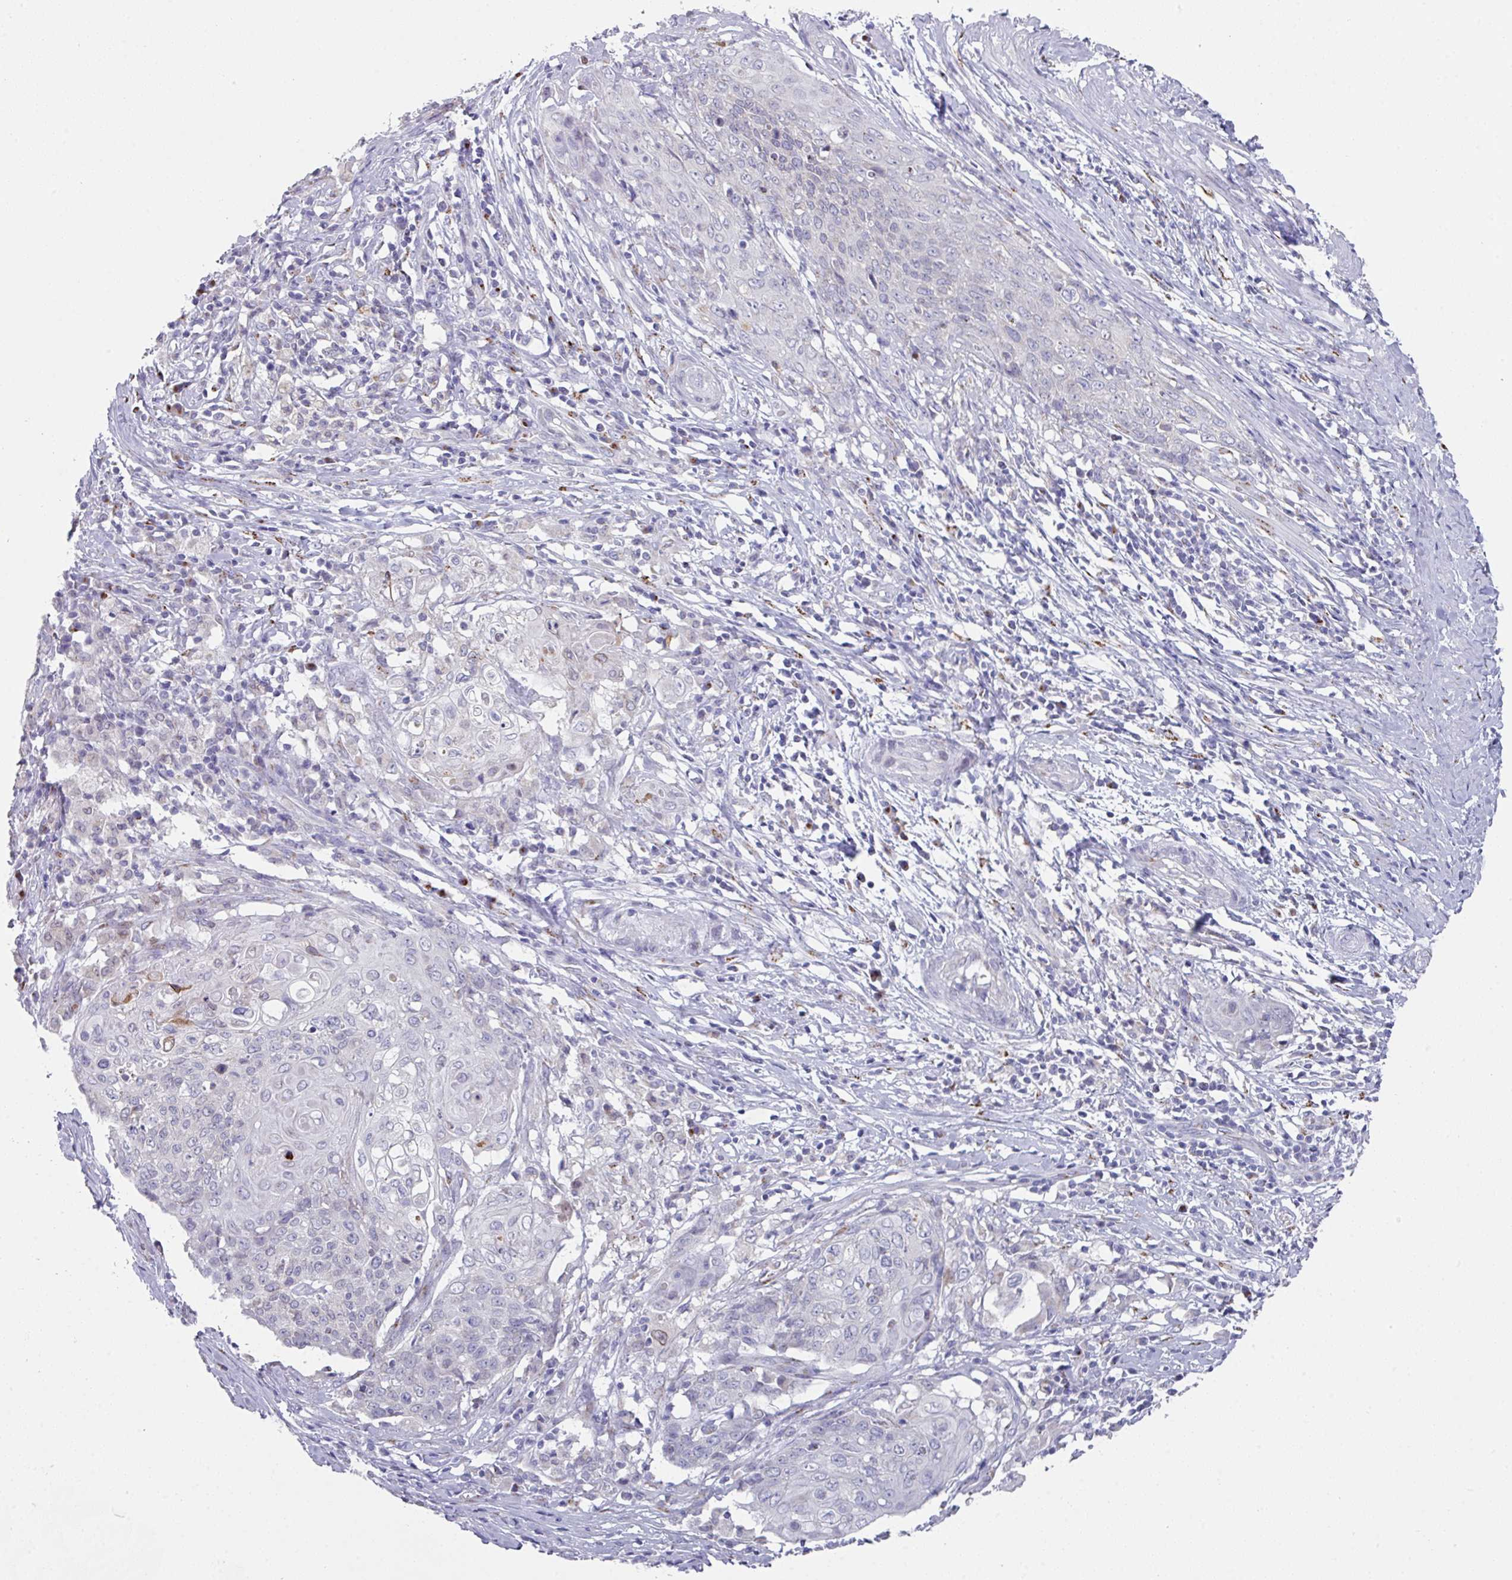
{"staining": {"intensity": "negative", "quantity": "none", "location": "none"}, "tissue": "cervical cancer", "cell_type": "Tumor cells", "image_type": "cancer", "snomed": [{"axis": "morphology", "description": "Squamous cell carcinoma, NOS"}, {"axis": "topography", "description": "Cervix"}], "caption": "An image of squamous cell carcinoma (cervical) stained for a protein exhibits no brown staining in tumor cells.", "gene": "VKORC1L1", "patient": {"sex": "female", "age": 39}}